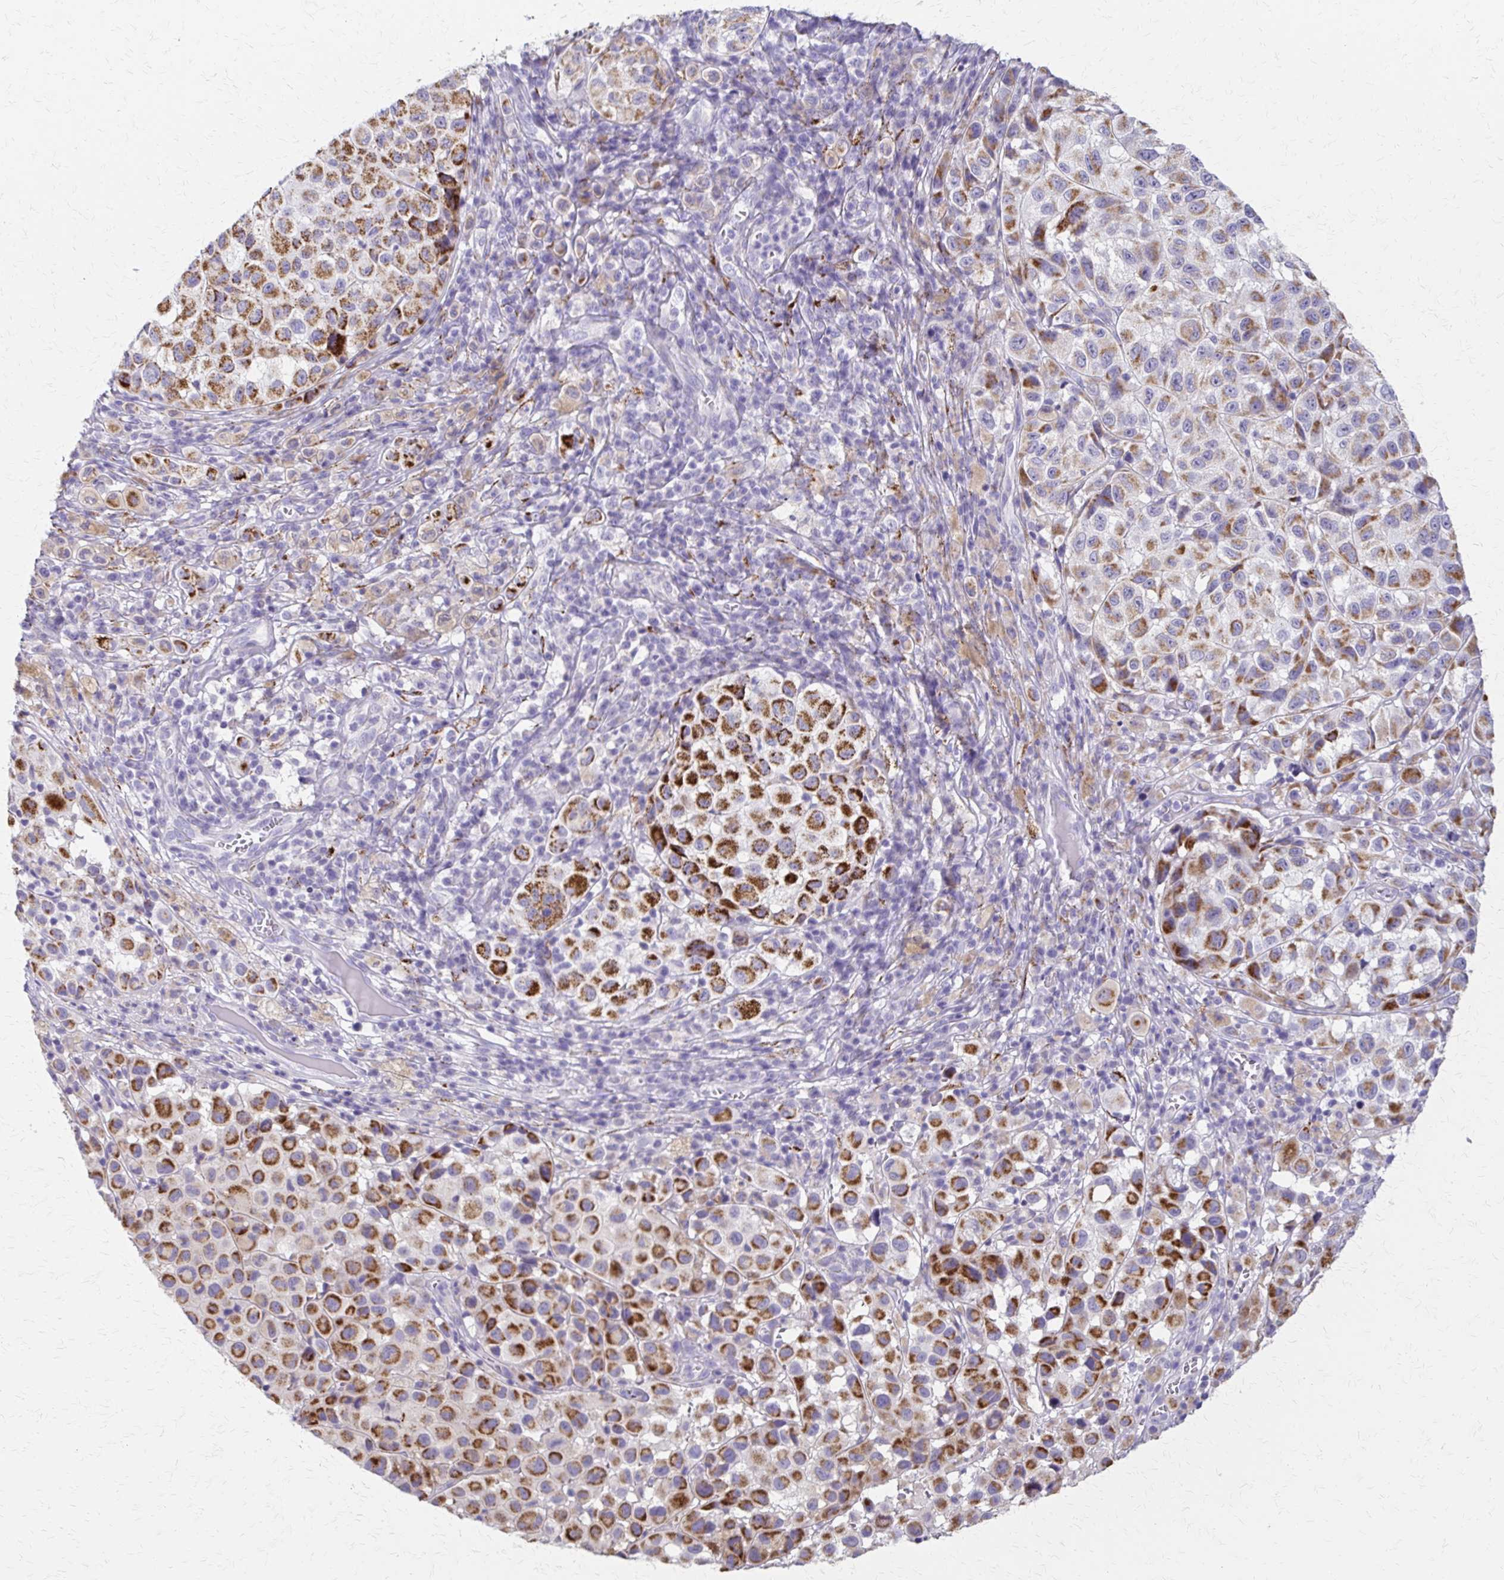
{"staining": {"intensity": "strong", "quantity": ">75%", "location": "cytoplasmic/membranous"}, "tissue": "melanoma", "cell_type": "Tumor cells", "image_type": "cancer", "snomed": [{"axis": "morphology", "description": "Malignant melanoma, NOS"}, {"axis": "topography", "description": "Skin"}], "caption": "Immunohistochemistry staining of melanoma, which exhibits high levels of strong cytoplasmic/membranous expression in about >75% of tumor cells indicating strong cytoplasmic/membranous protein positivity. The staining was performed using DAB (brown) for protein detection and nuclei were counterstained in hematoxylin (blue).", "gene": "ZSCAN5B", "patient": {"sex": "male", "age": 93}}